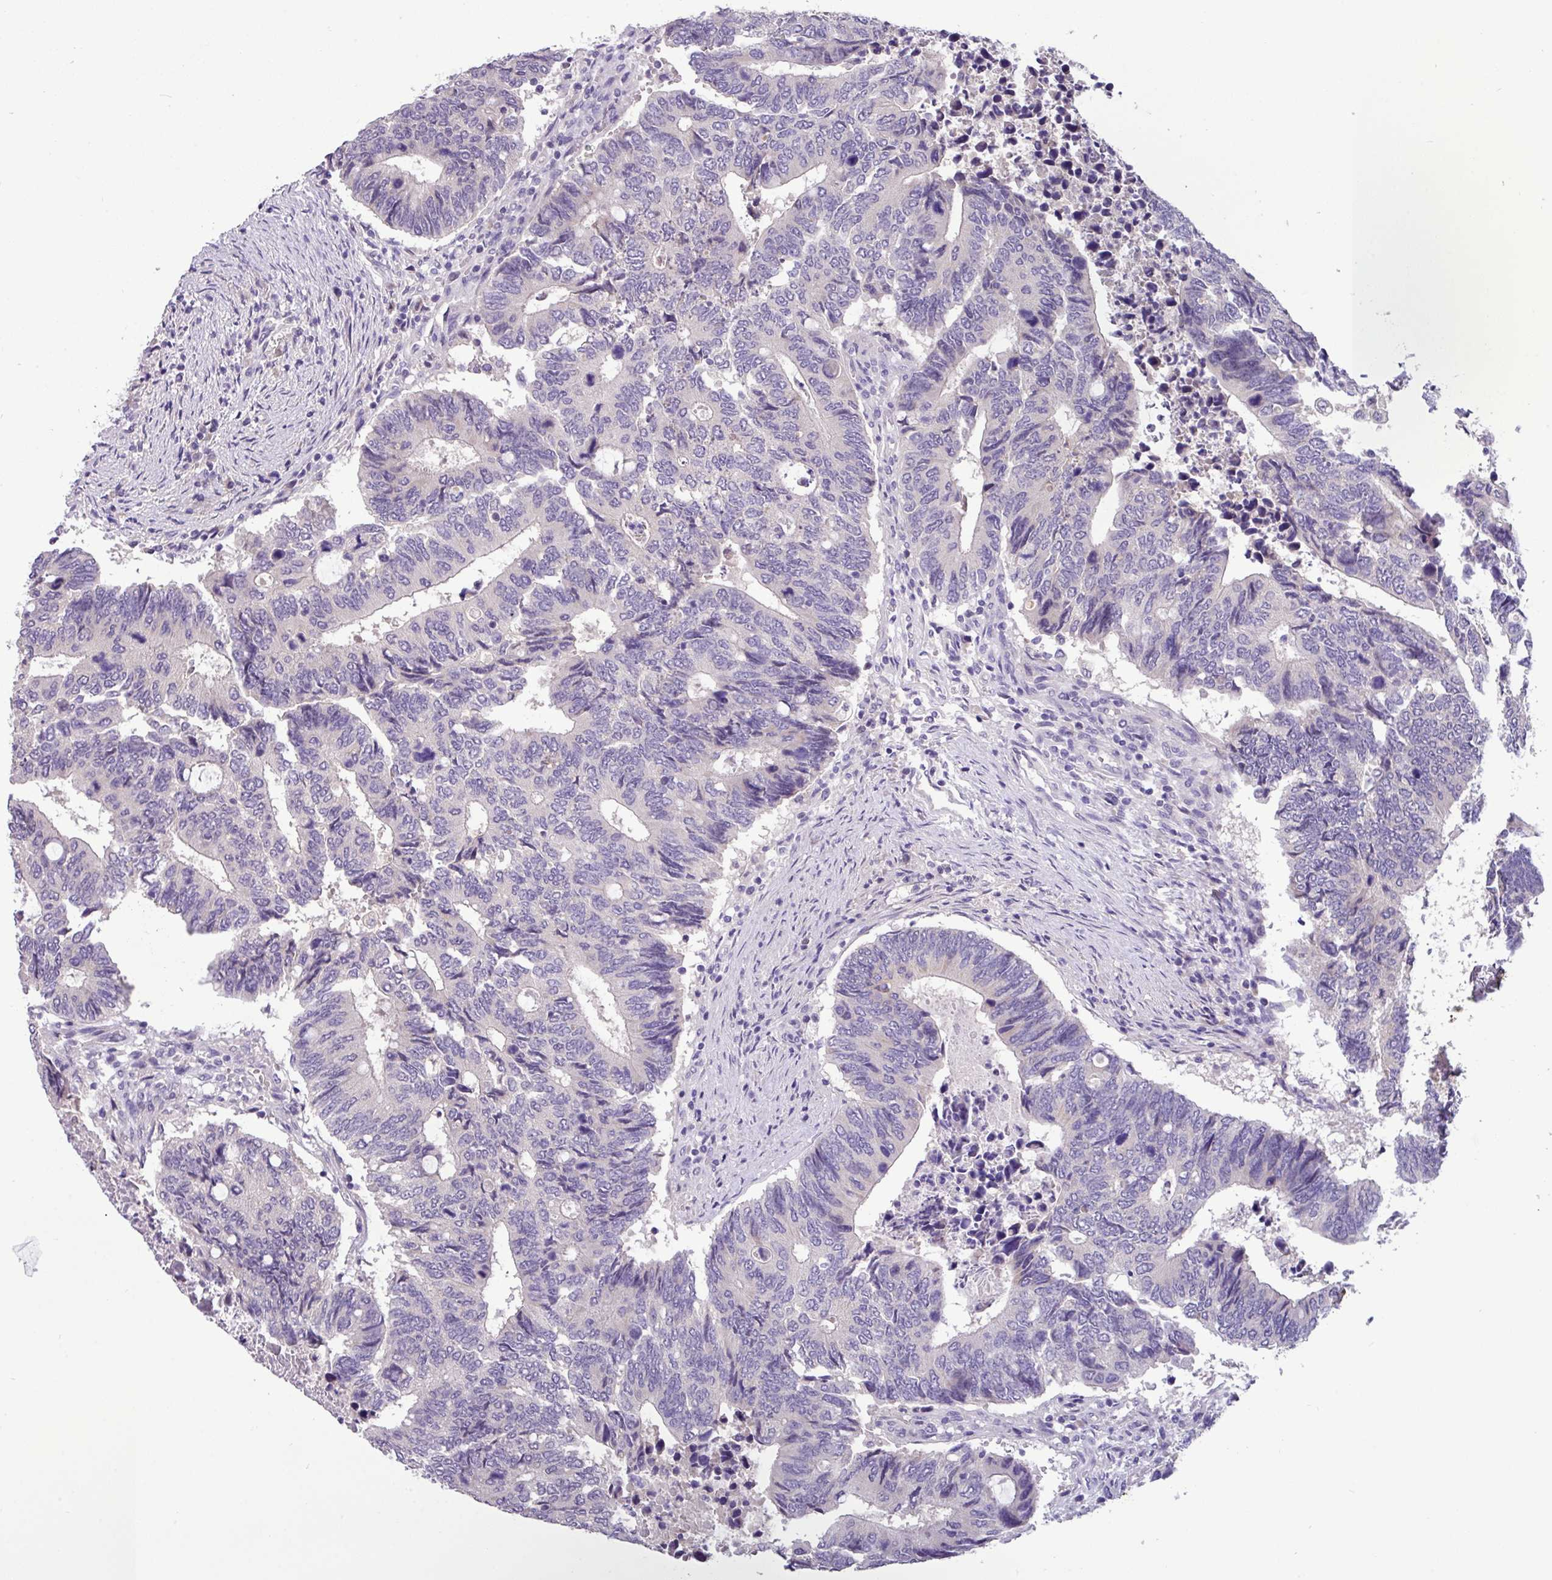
{"staining": {"intensity": "negative", "quantity": "none", "location": "none"}, "tissue": "colorectal cancer", "cell_type": "Tumor cells", "image_type": "cancer", "snomed": [{"axis": "morphology", "description": "Adenocarcinoma, NOS"}, {"axis": "topography", "description": "Colon"}], "caption": "An image of colorectal cancer (adenocarcinoma) stained for a protein demonstrates no brown staining in tumor cells. (DAB (3,3'-diaminobenzidine) immunohistochemistry visualized using brightfield microscopy, high magnification).", "gene": "PAX8", "patient": {"sex": "male", "age": 87}}